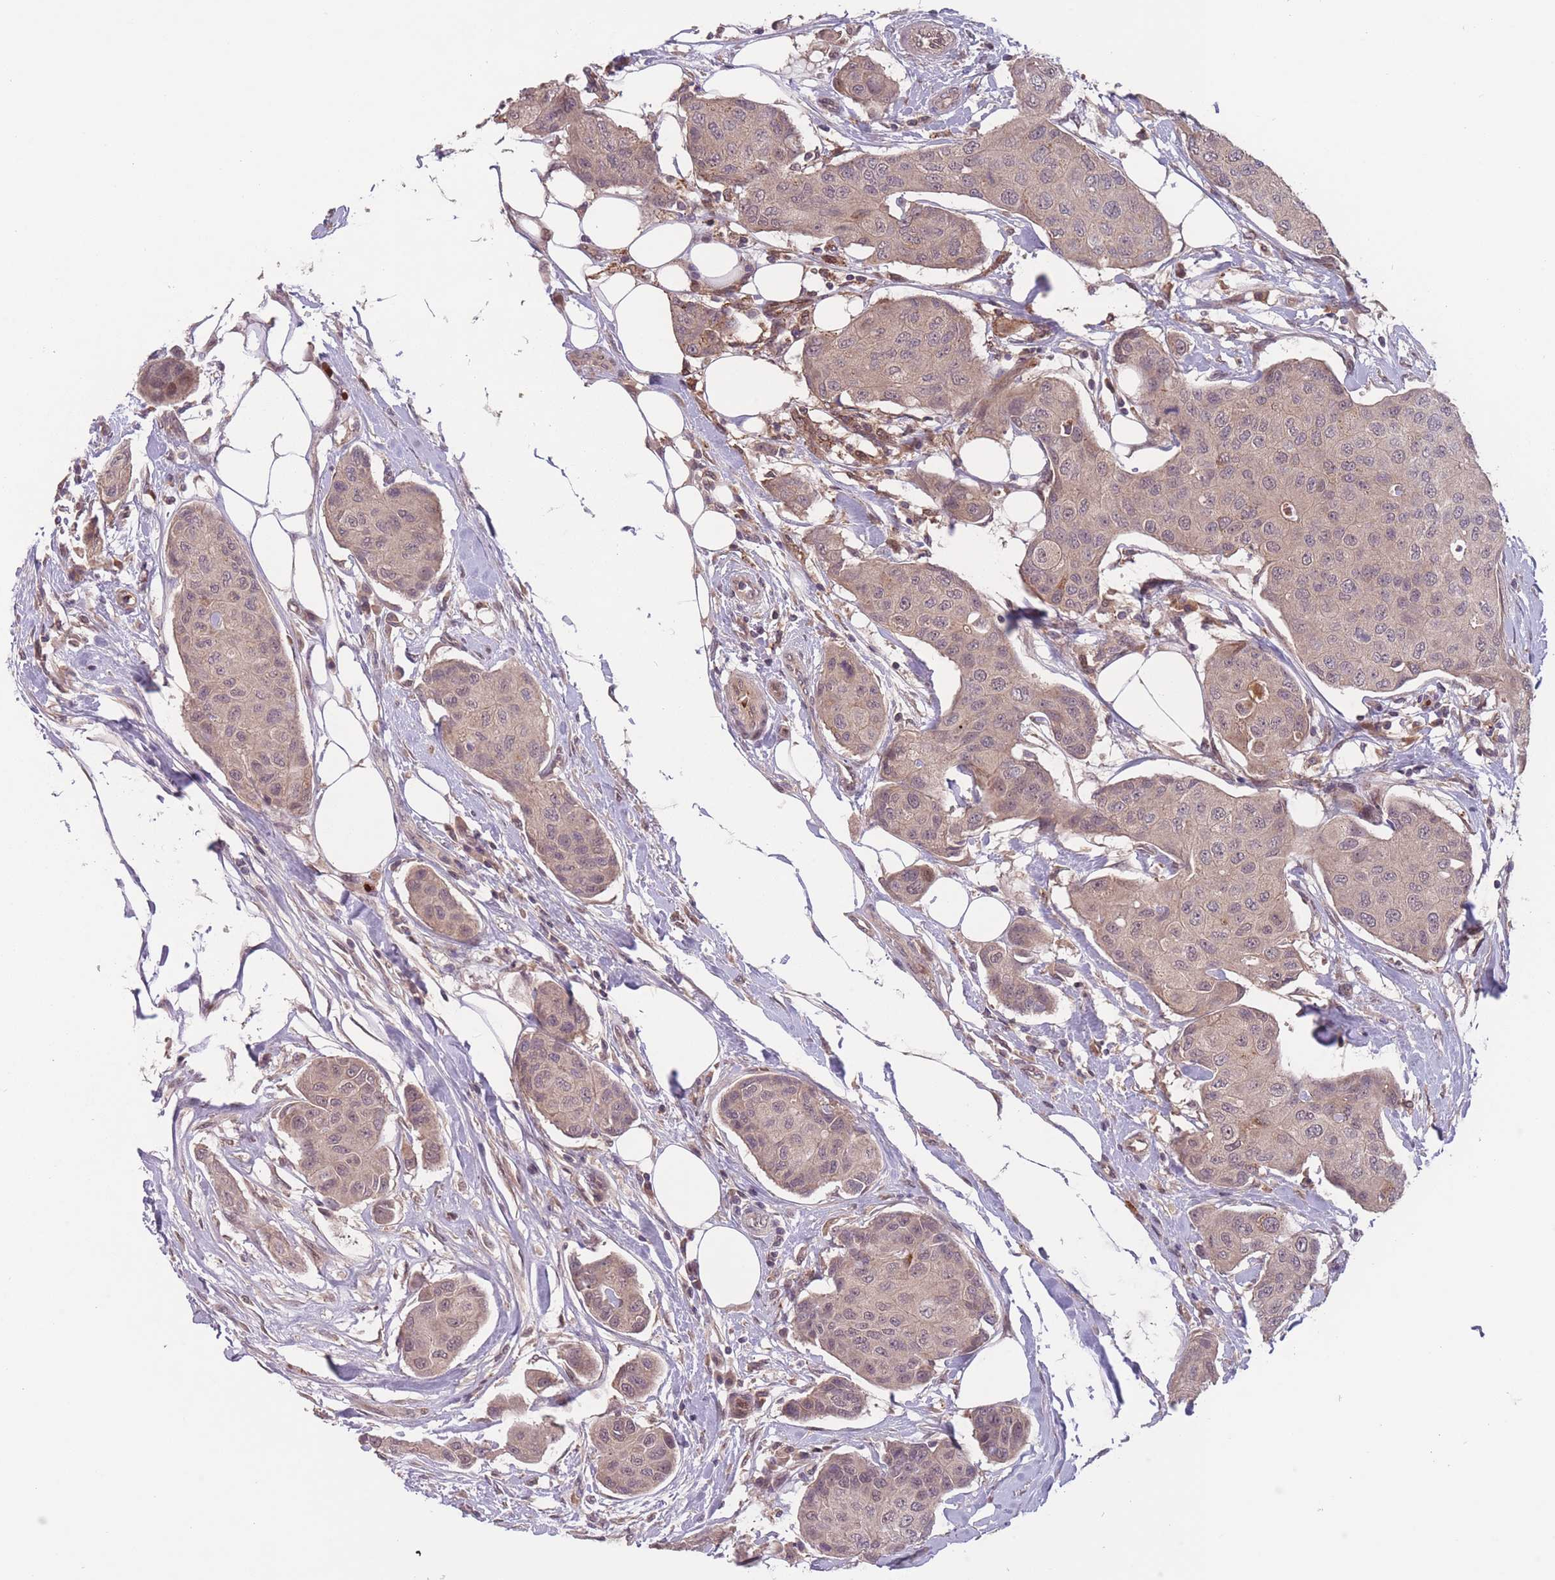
{"staining": {"intensity": "weak", "quantity": "25%-75%", "location": "nuclear"}, "tissue": "breast cancer", "cell_type": "Tumor cells", "image_type": "cancer", "snomed": [{"axis": "morphology", "description": "Duct carcinoma"}, {"axis": "topography", "description": "Breast"}, {"axis": "topography", "description": "Lymph node"}], "caption": "Human breast cancer stained for a protein (brown) shows weak nuclear positive expression in about 25%-75% of tumor cells.", "gene": "SECTM1", "patient": {"sex": "female", "age": 80}}